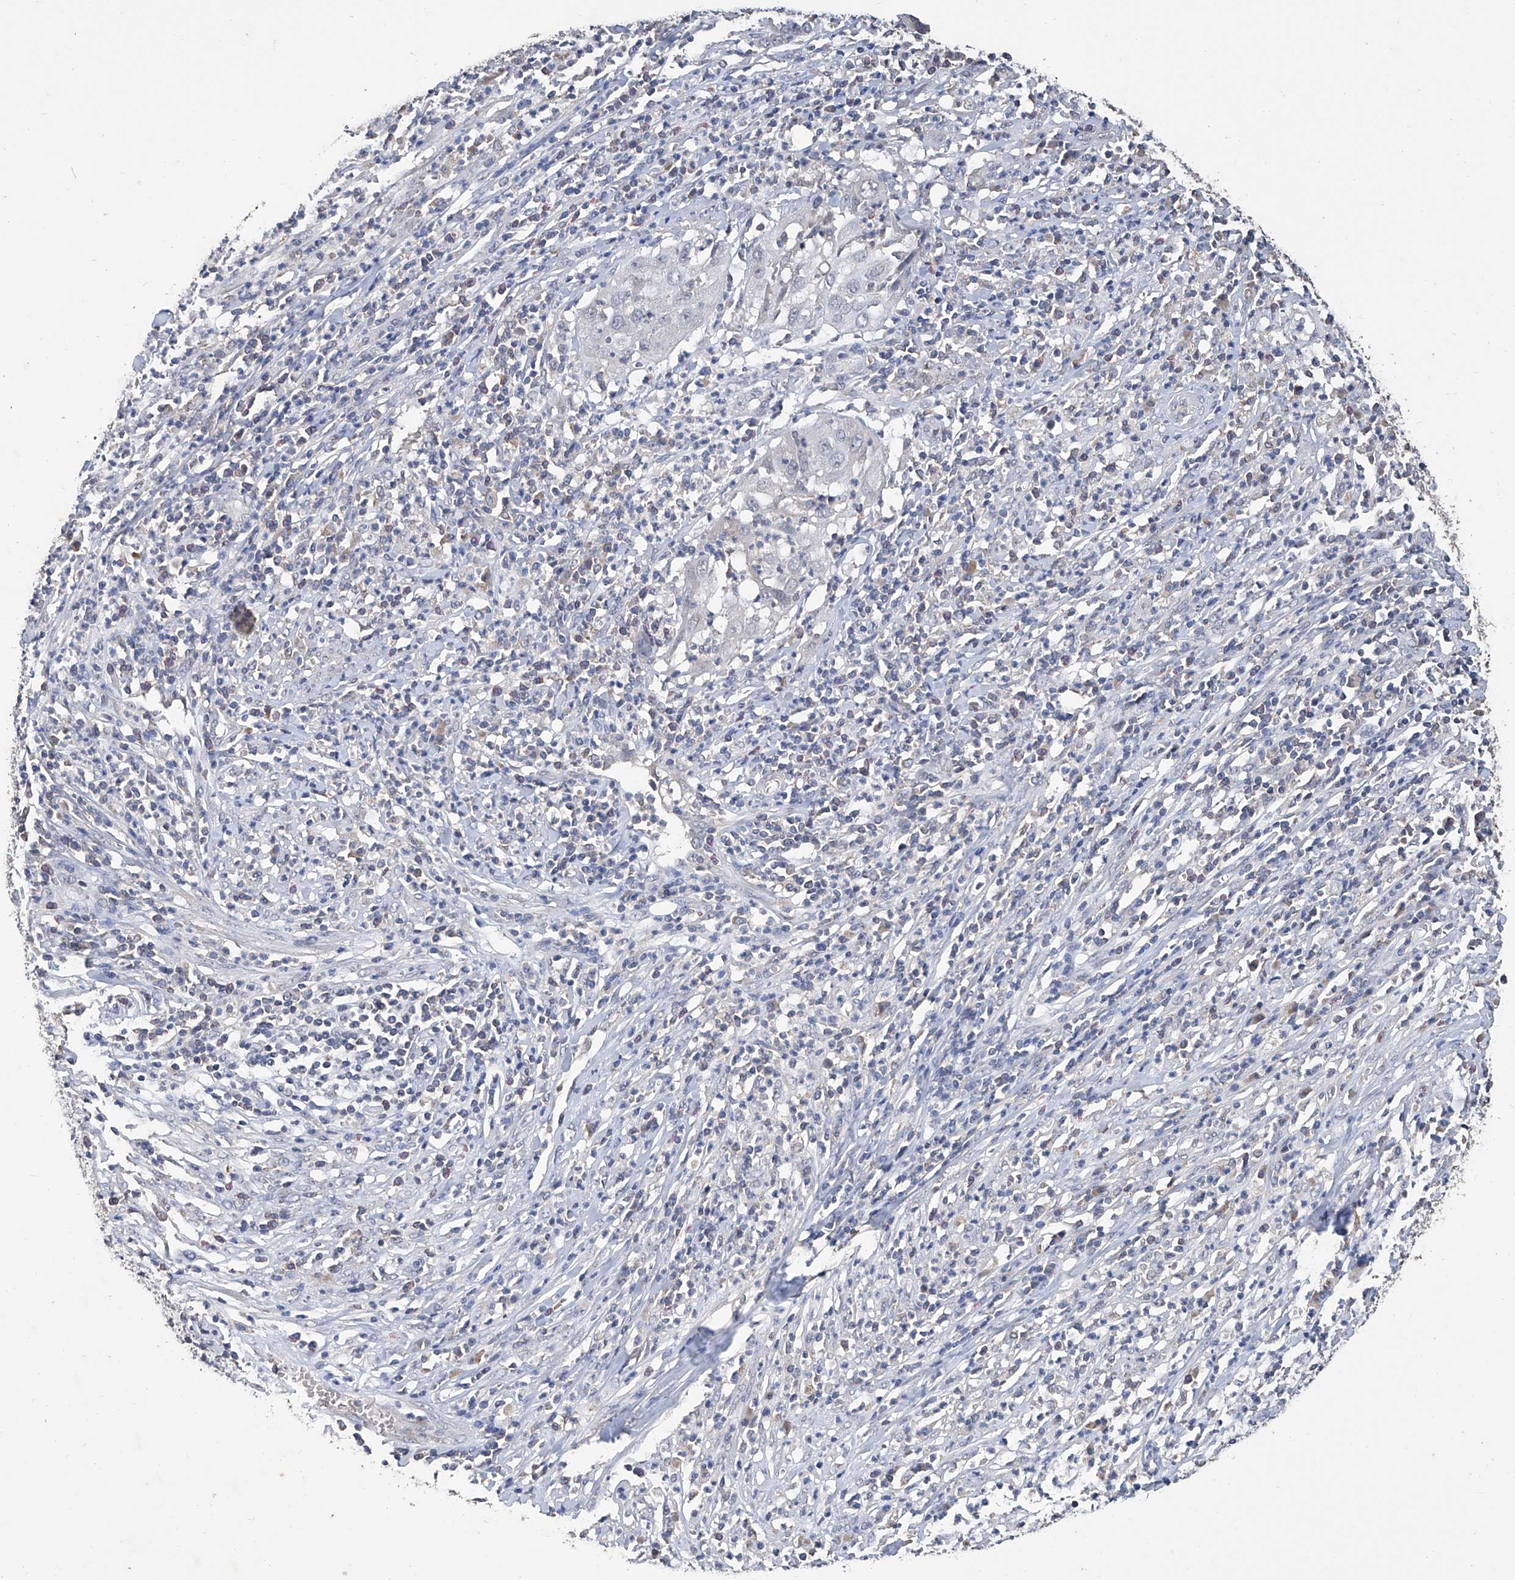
{"staining": {"intensity": "negative", "quantity": "none", "location": "none"}, "tissue": "cervical cancer", "cell_type": "Tumor cells", "image_type": "cancer", "snomed": [{"axis": "morphology", "description": "Squamous cell carcinoma, NOS"}, {"axis": "topography", "description": "Cervix"}], "caption": "This is a micrograph of immunohistochemistry staining of squamous cell carcinoma (cervical), which shows no expression in tumor cells.", "gene": "GPT", "patient": {"sex": "female", "age": 32}}